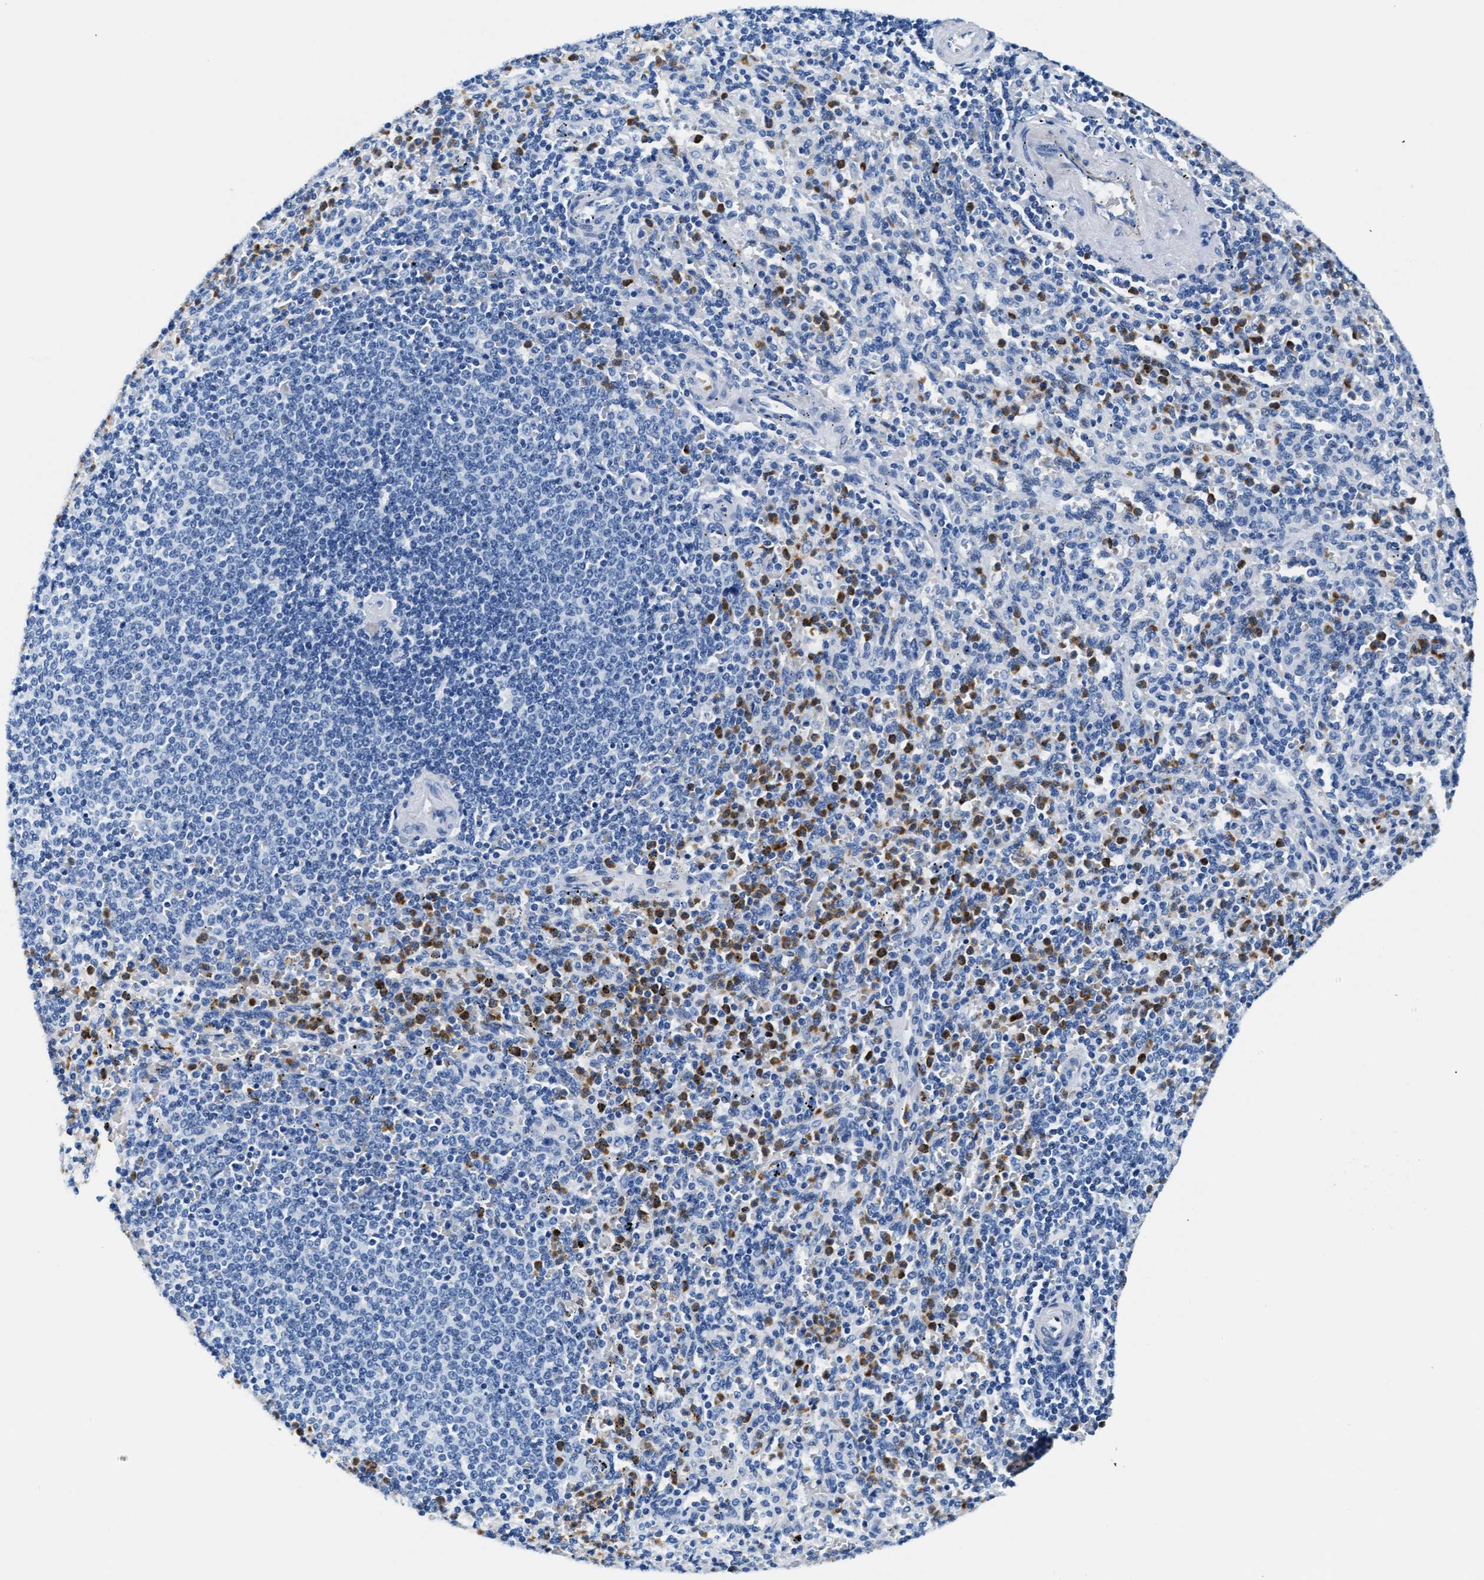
{"staining": {"intensity": "strong", "quantity": "25%-75%", "location": "cytoplasmic/membranous"}, "tissue": "spleen", "cell_type": "Cells in red pulp", "image_type": "normal", "snomed": [{"axis": "morphology", "description": "Normal tissue, NOS"}, {"axis": "topography", "description": "Spleen"}], "caption": "Cells in red pulp reveal high levels of strong cytoplasmic/membranous expression in approximately 25%-75% of cells in normal spleen.", "gene": "MMP8", "patient": {"sex": "male", "age": 36}}